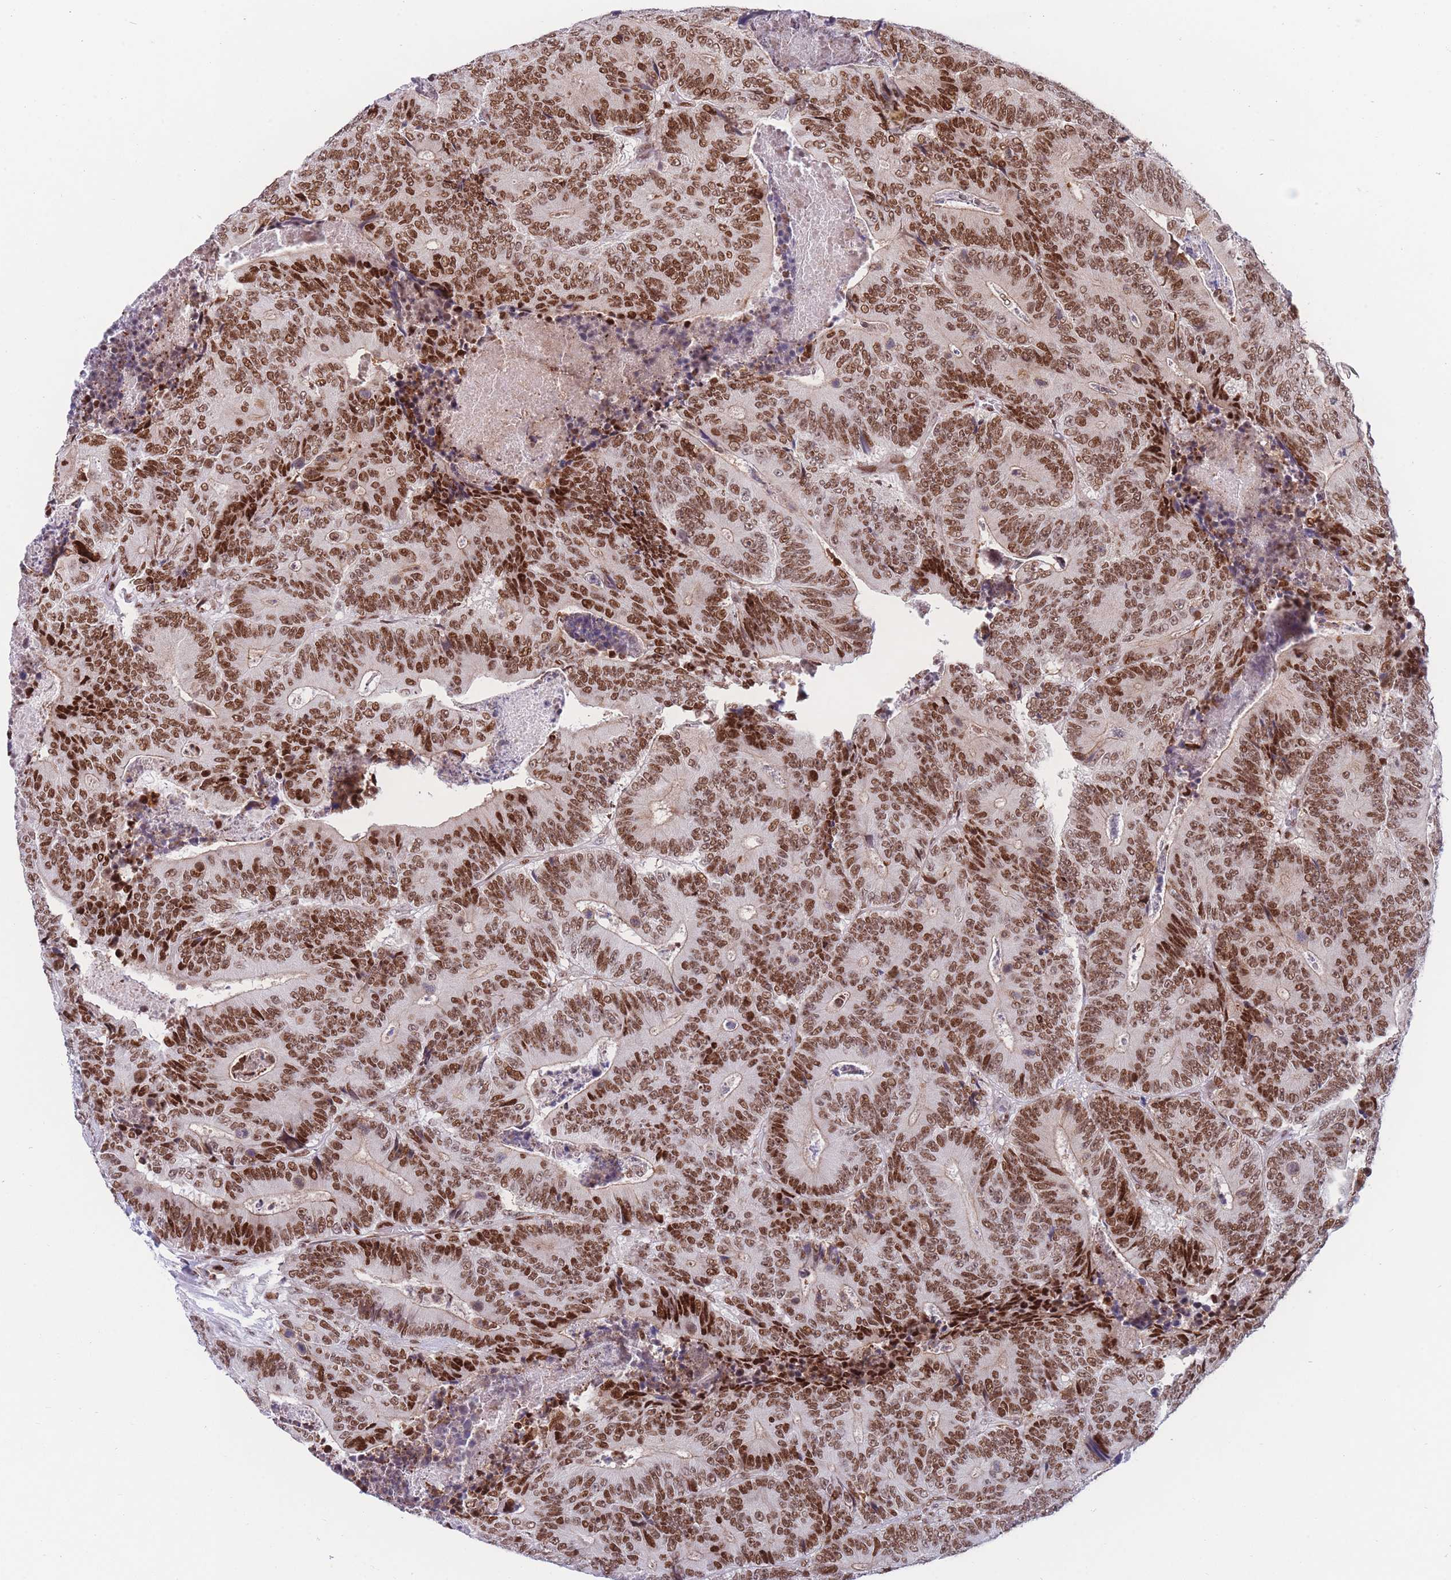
{"staining": {"intensity": "strong", "quantity": ">75%", "location": "nuclear"}, "tissue": "colorectal cancer", "cell_type": "Tumor cells", "image_type": "cancer", "snomed": [{"axis": "morphology", "description": "Adenocarcinoma, NOS"}, {"axis": "topography", "description": "Colon"}], "caption": "This is a micrograph of immunohistochemistry staining of colorectal cancer, which shows strong expression in the nuclear of tumor cells.", "gene": "DNAJC3", "patient": {"sex": "male", "age": 83}}